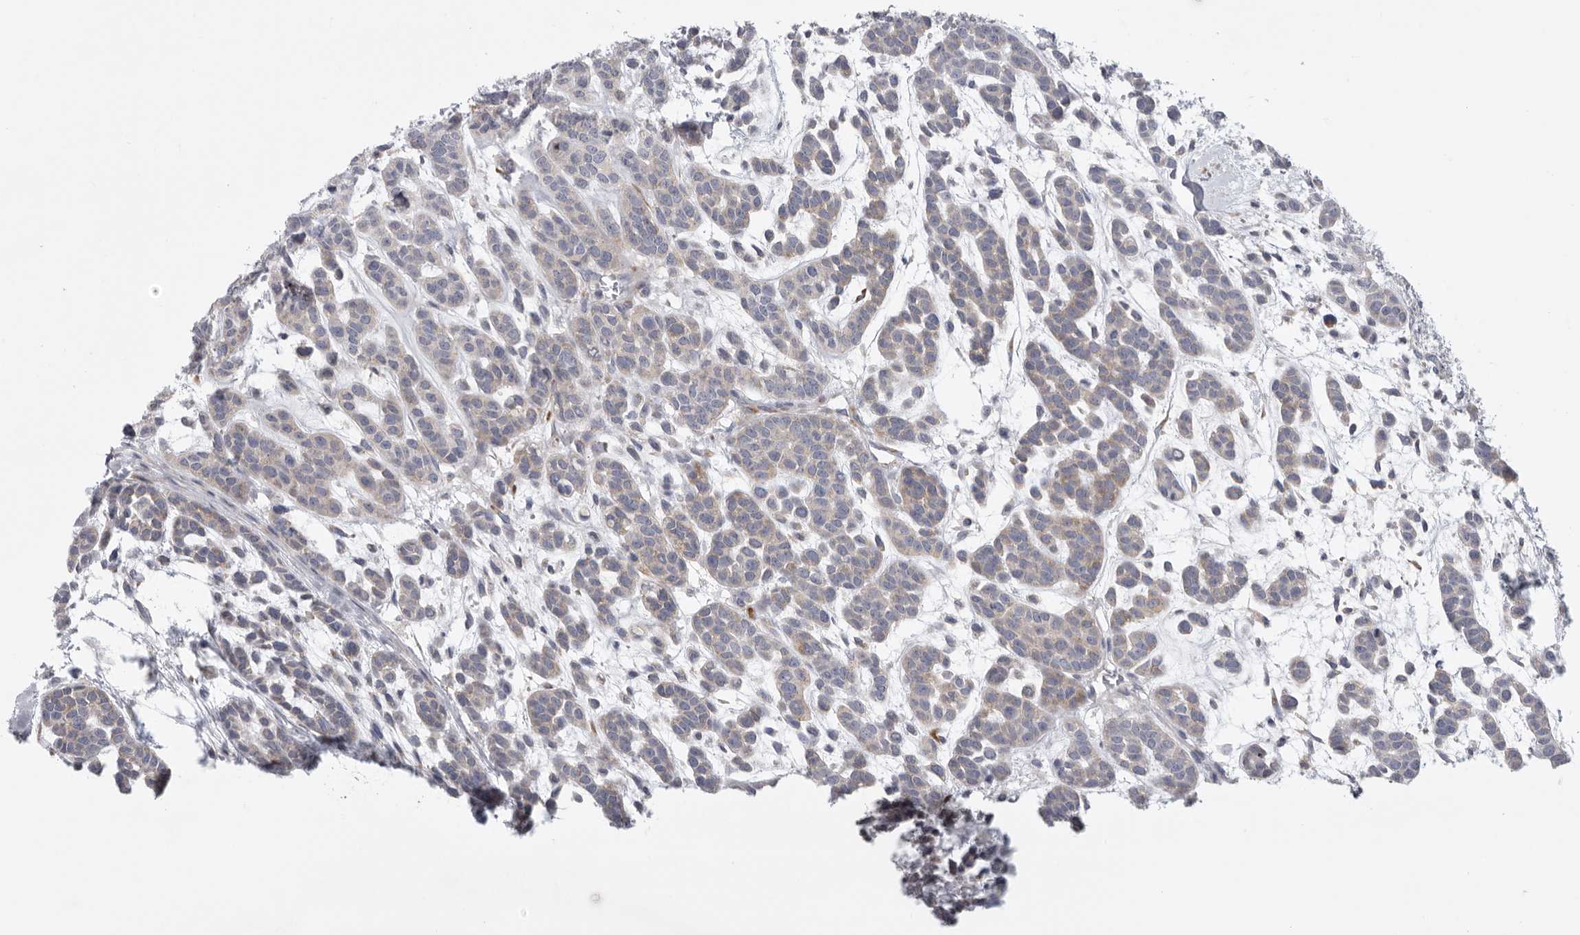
{"staining": {"intensity": "weak", "quantity": "<25%", "location": "cytoplasmic/membranous"}, "tissue": "head and neck cancer", "cell_type": "Tumor cells", "image_type": "cancer", "snomed": [{"axis": "morphology", "description": "Adenocarcinoma, NOS"}, {"axis": "morphology", "description": "Adenoma, NOS"}, {"axis": "topography", "description": "Head-Neck"}], "caption": "Immunohistochemistry histopathology image of head and neck cancer stained for a protein (brown), which displays no positivity in tumor cells. (Brightfield microscopy of DAB (3,3'-diaminobenzidine) IHC at high magnification).", "gene": "USP24", "patient": {"sex": "female", "age": 55}}